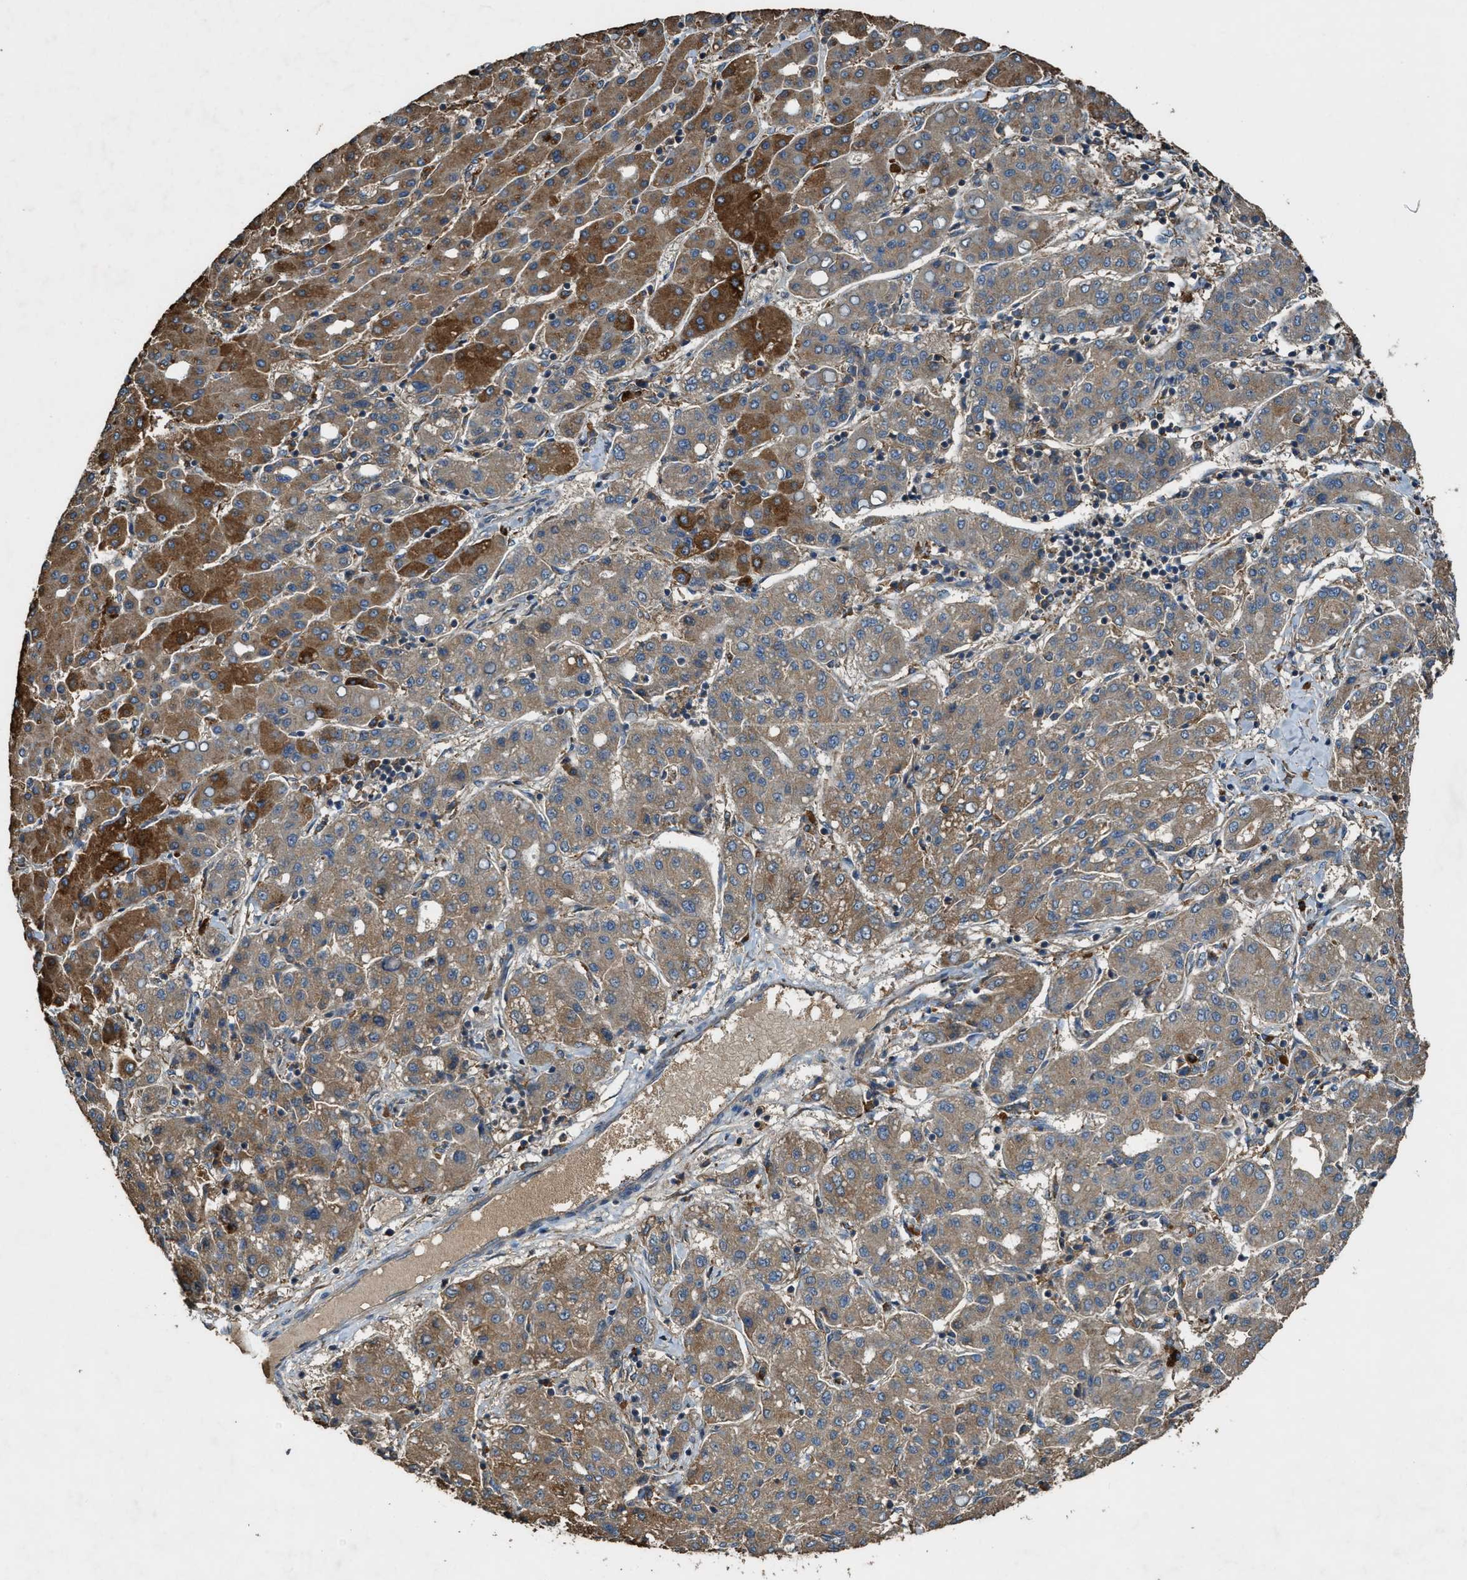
{"staining": {"intensity": "moderate", "quantity": ">75%", "location": "cytoplasmic/membranous"}, "tissue": "liver cancer", "cell_type": "Tumor cells", "image_type": "cancer", "snomed": [{"axis": "morphology", "description": "Carcinoma, Hepatocellular, NOS"}, {"axis": "topography", "description": "Liver"}], "caption": "Tumor cells exhibit moderate cytoplasmic/membranous positivity in about >75% of cells in liver hepatocellular carcinoma. Using DAB (3,3'-diaminobenzidine) (brown) and hematoxylin (blue) stains, captured at high magnification using brightfield microscopy.", "gene": "MAP3K8", "patient": {"sex": "male", "age": 65}}